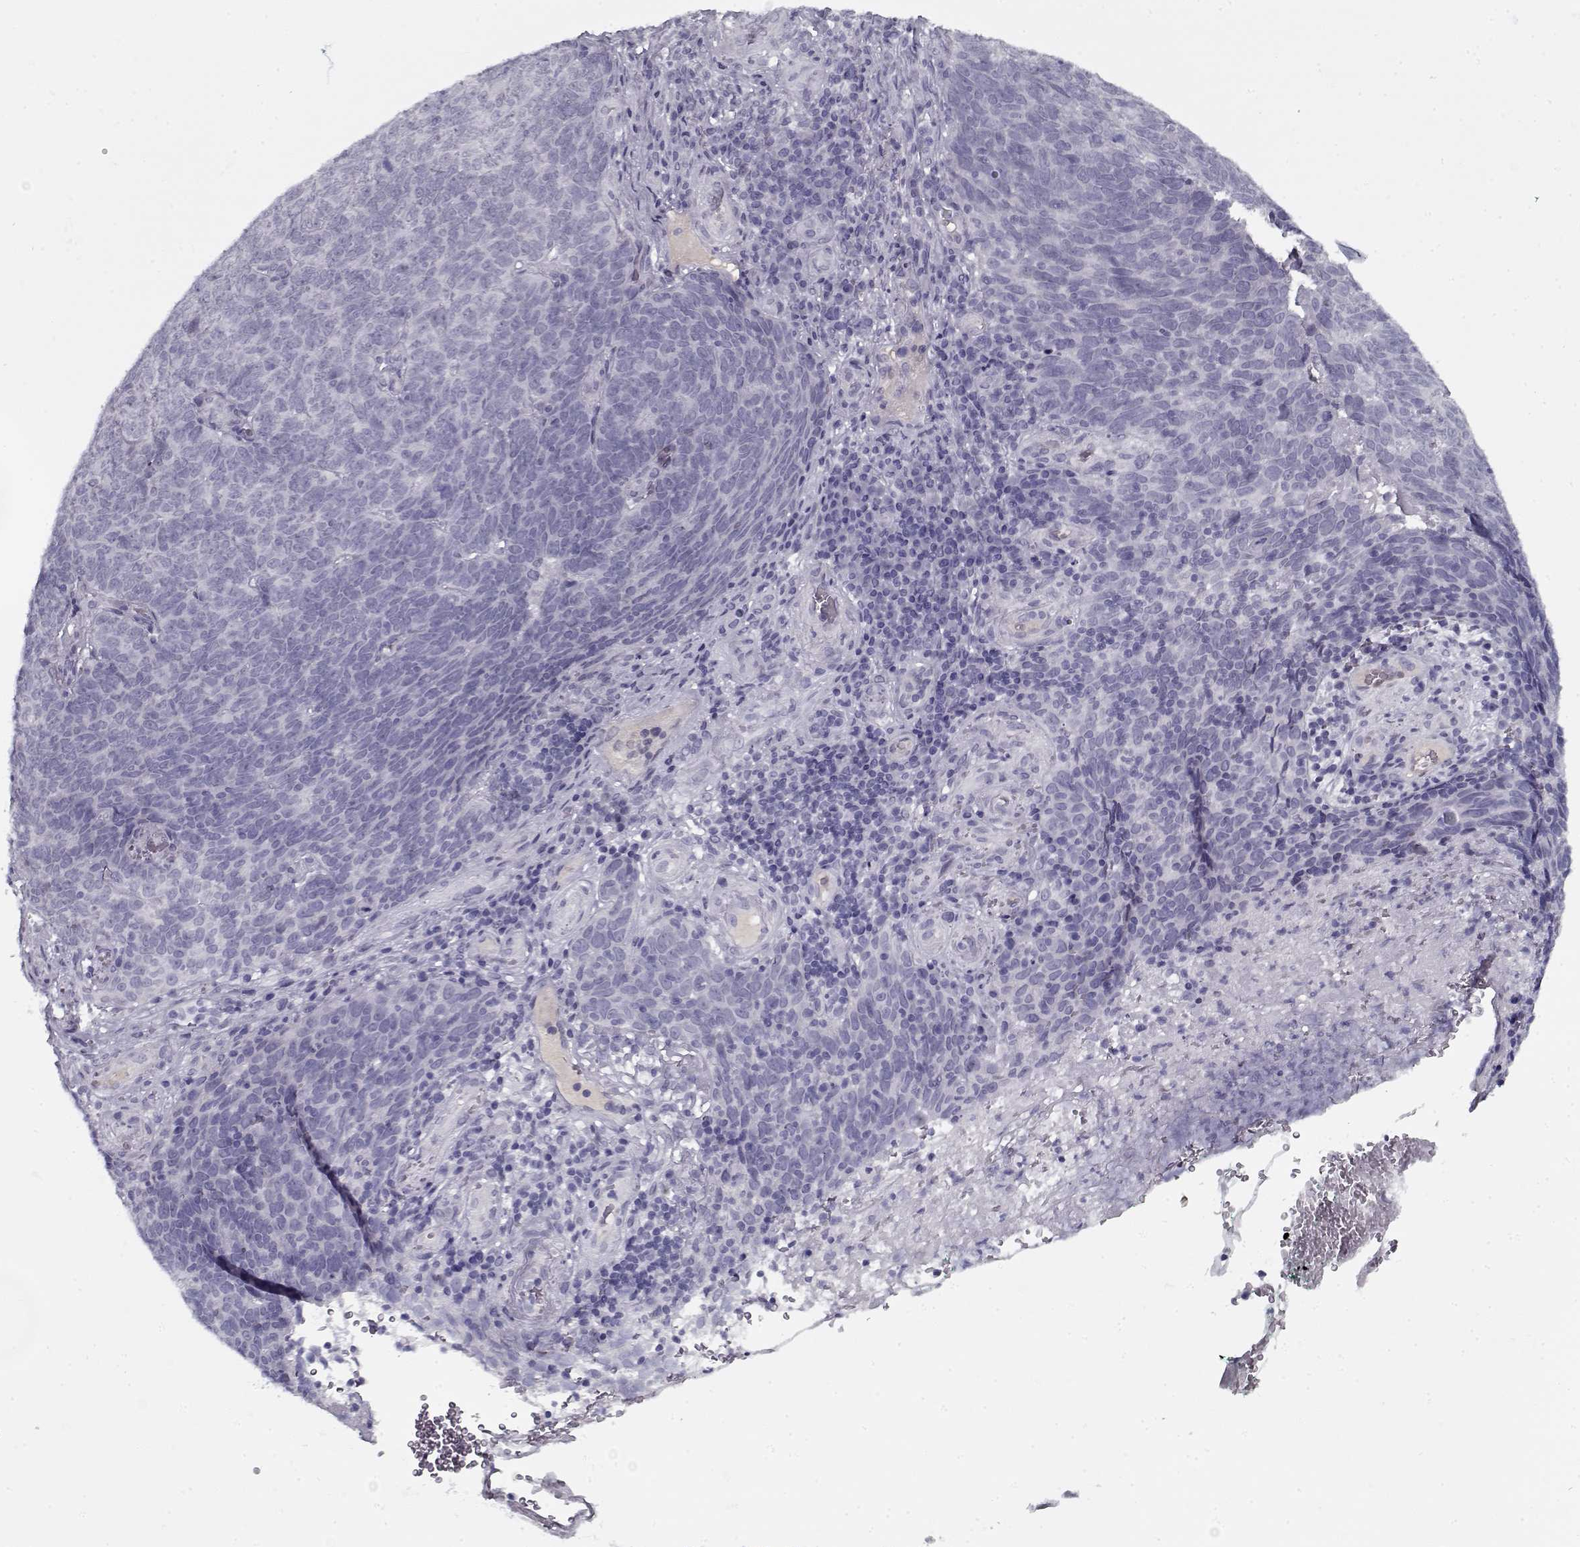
{"staining": {"intensity": "negative", "quantity": "none", "location": "none"}, "tissue": "skin cancer", "cell_type": "Tumor cells", "image_type": "cancer", "snomed": [{"axis": "morphology", "description": "Squamous cell carcinoma, NOS"}, {"axis": "topography", "description": "Skin"}, {"axis": "topography", "description": "Anal"}], "caption": "Immunohistochemistry (IHC) histopathology image of neoplastic tissue: human squamous cell carcinoma (skin) stained with DAB (3,3'-diaminobenzidine) reveals no significant protein staining in tumor cells.", "gene": "SPACA9", "patient": {"sex": "female", "age": 51}}